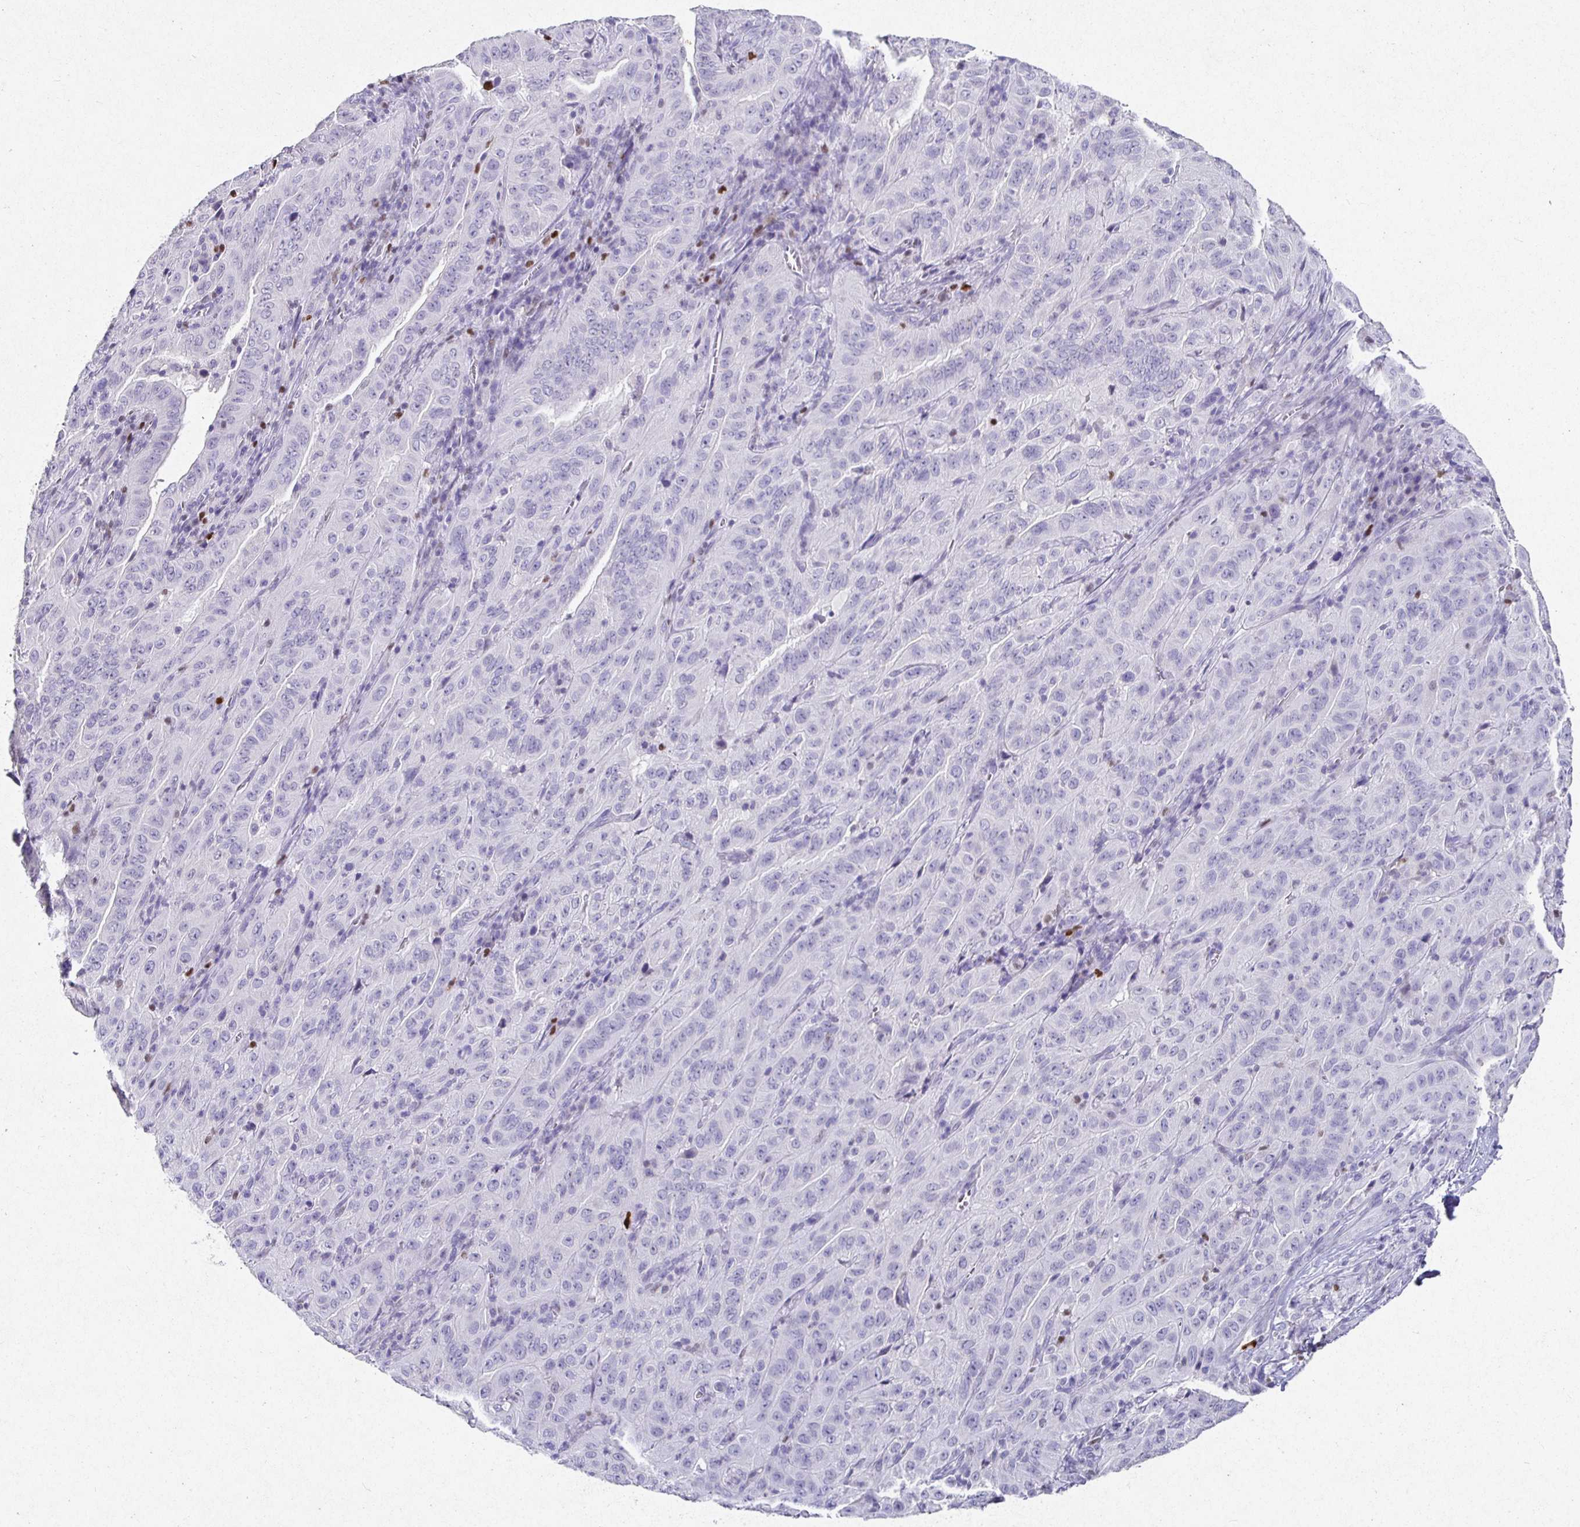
{"staining": {"intensity": "negative", "quantity": "none", "location": "none"}, "tissue": "pancreatic cancer", "cell_type": "Tumor cells", "image_type": "cancer", "snomed": [{"axis": "morphology", "description": "Adenocarcinoma, NOS"}, {"axis": "topography", "description": "Pancreas"}], "caption": "Immunohistochemistry photomicrograph of human pancreatic cancer (adenocarcinoma) stained for a protein (brown), which shows no positivity in tumor cells.", "gene": "SATB1", "patient": {"sex": "male", "age": 63}}